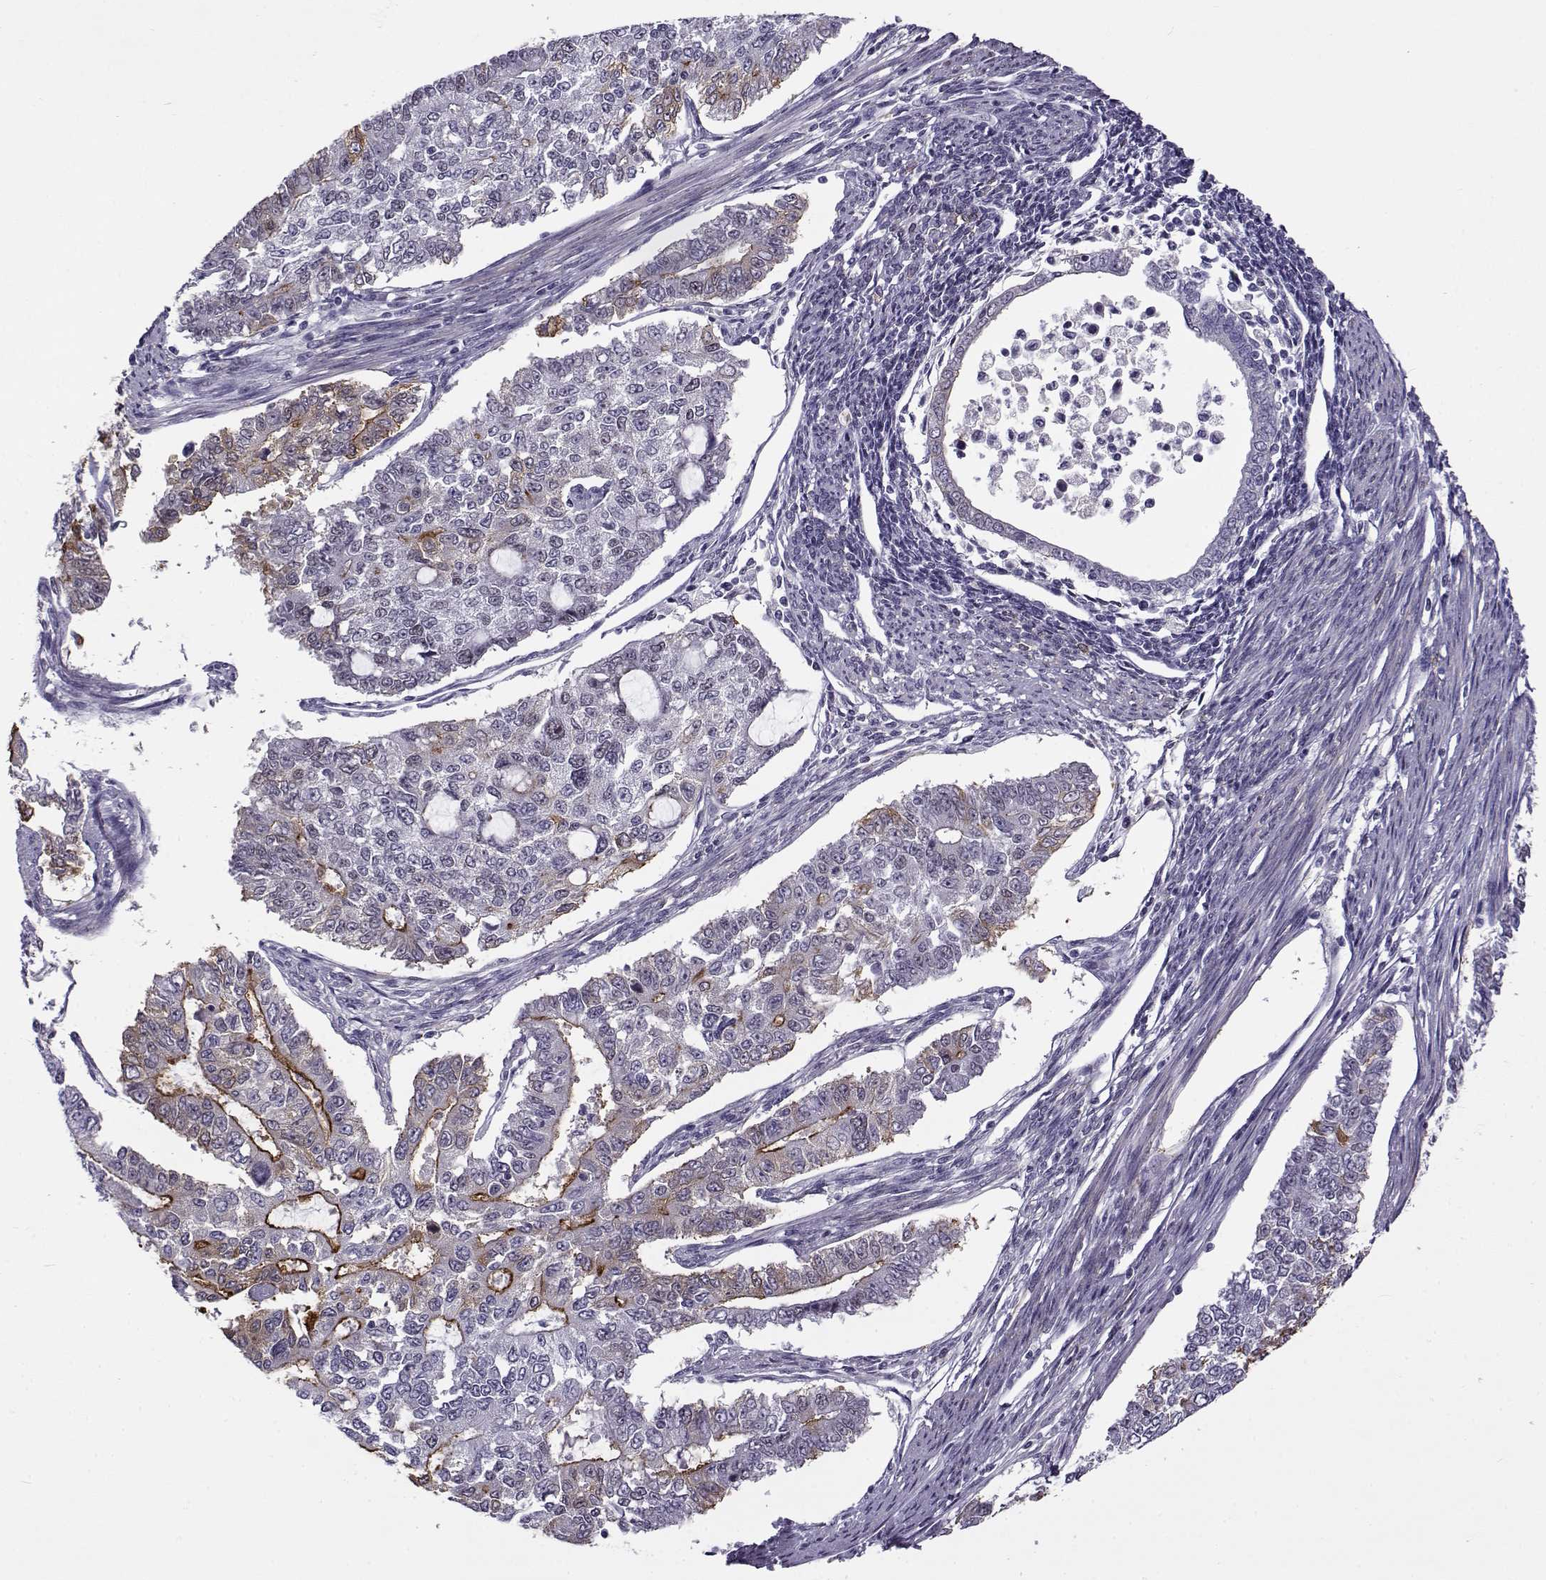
{"staining": {"intensity": "weak", "quantity": "<25%", "location": "cytoplasmic/membranous"}, "tissue": "endometrial cancer", "cell_type": "Tumor cells", "image_type": "cancer", "snomed": [{"axis": "morphology", "description": "Adenocarcinoma, NOS"}, {"axis": "topography", "description": "Uterus"}], "caption": "Immunohistochemical staining of human endometrial adenocarcinoma exhibits no significant staining in tumor cells.", "gene": "BACH1", "patient": {"sex": "female", "age": 59}}